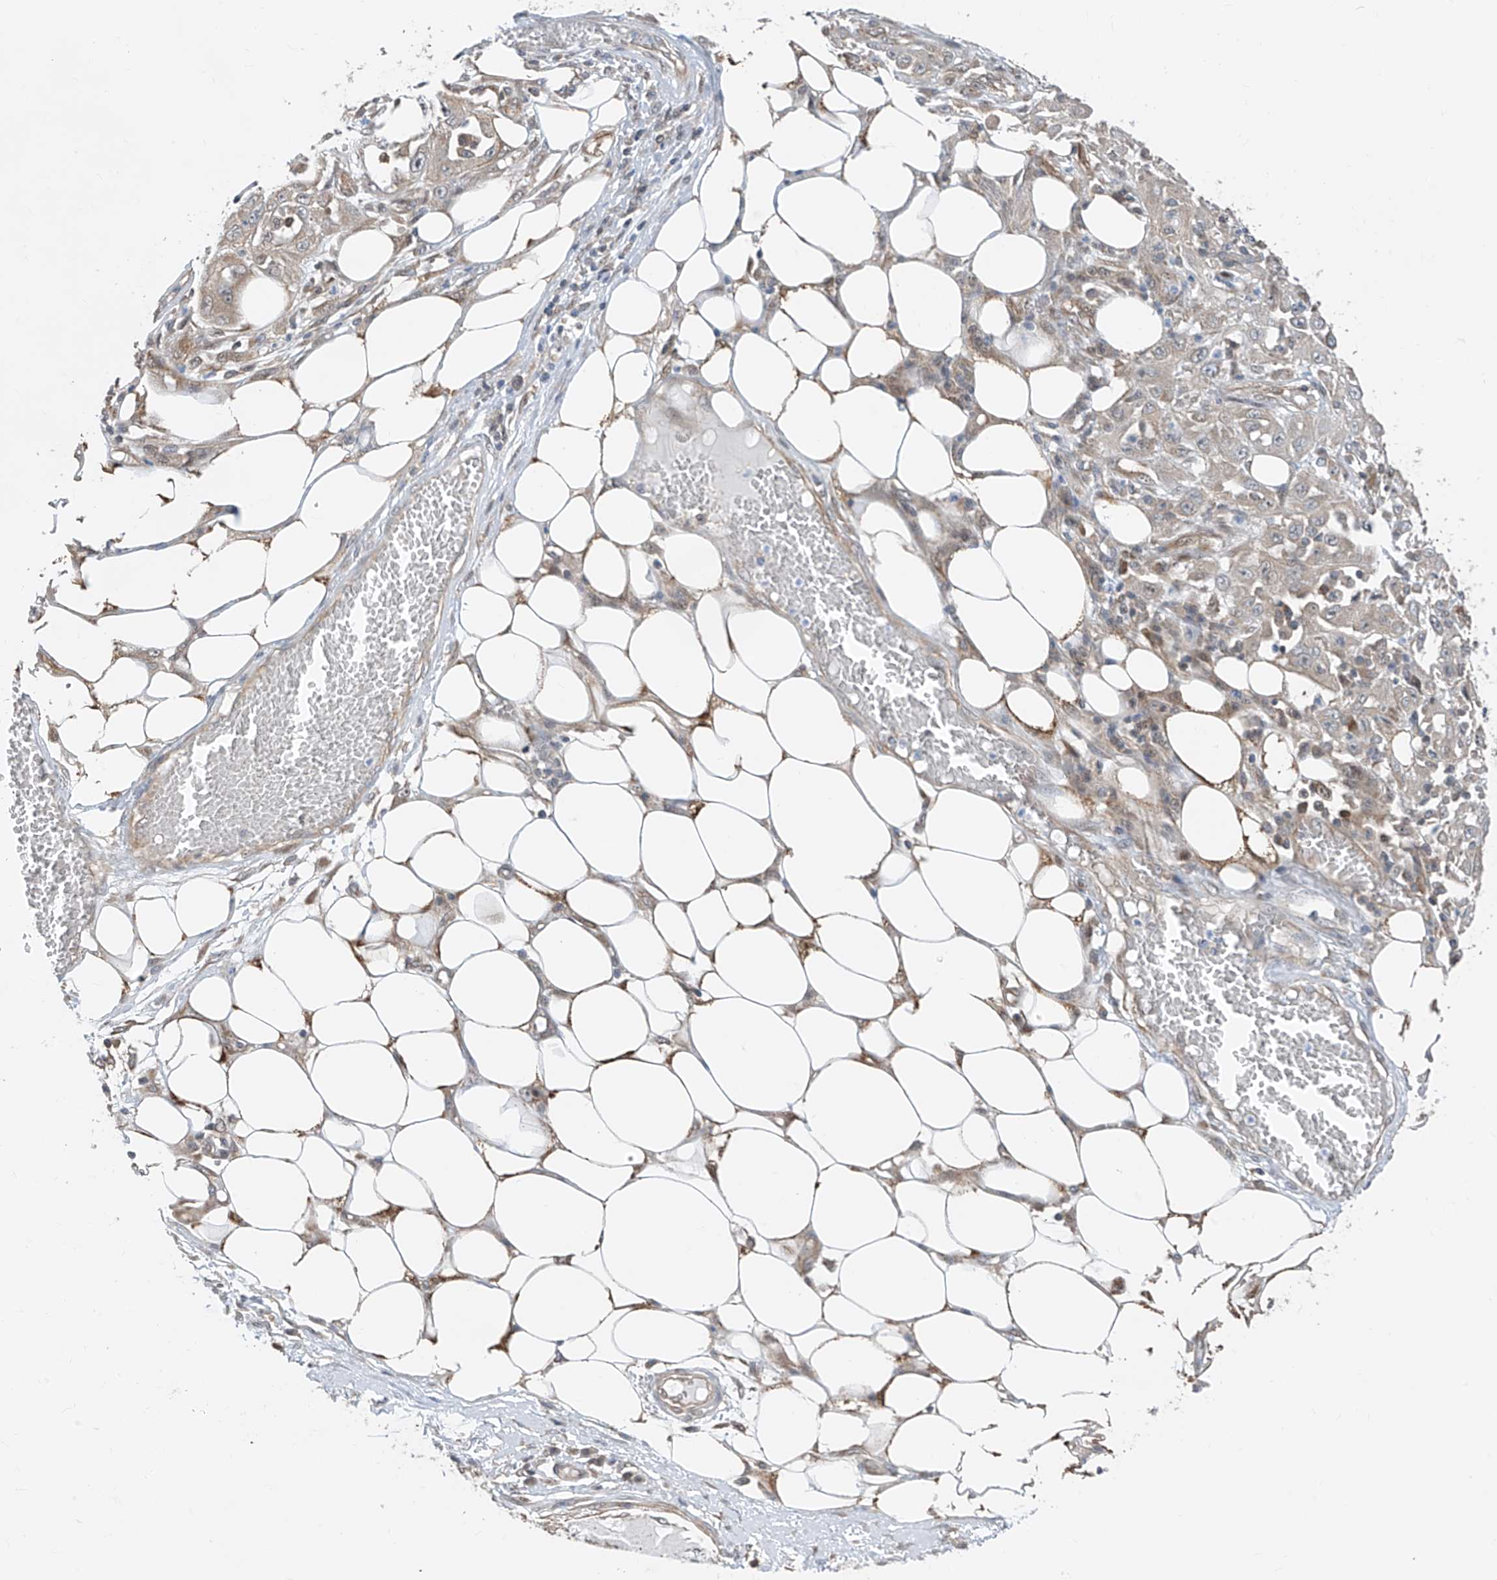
{"staining": {"intensity": "negative", "quantity": "none", "location": "none"}, "tissue": "skin cancer", "cell_type": "Tumor cells", "image_type": "cancer", "snomed": [{"axis": "morphology", "description": "Squamous cell carcinoma, NOS"}, {"axis": "morphology", "description": "Squamous cell carcinoma, metastatic, NOS"}, {"axis": "topography", "description": "Skin"}, {"axis": "topography", "description": "Lymph node"}], "caption": "DAB (3,3'-diaminobenzidine) immunohistochemical staining of metastatic squamous cell carcinoma (skin) reveals no significant expression in tumor cells.", "gene": "TTC38", "patient": {"sex": "male", "age": 75}}